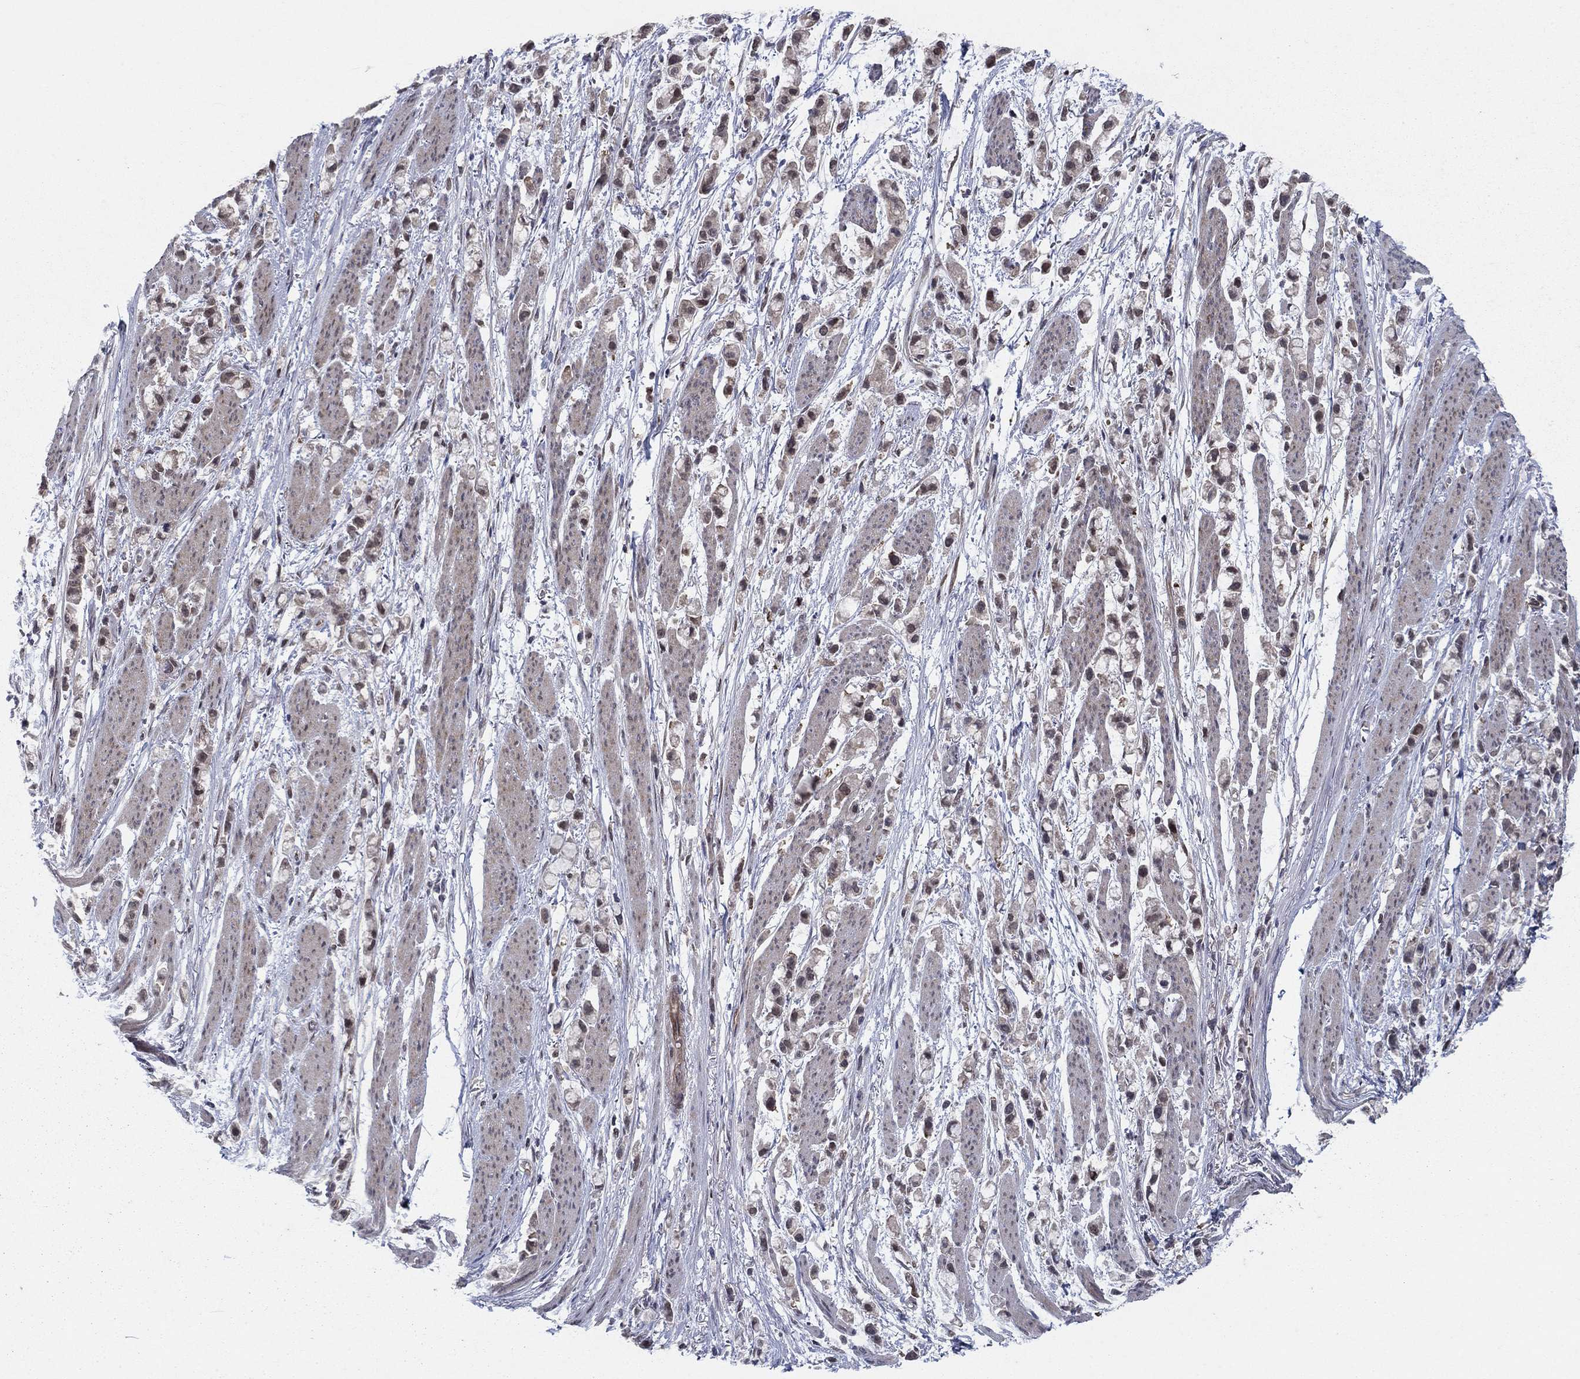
{"staining": {"intensity": "weak", "quantity": "<25%", "location": "nuclear"}, "tissue": "stomach cancer", "cell_type": "Tumor cells", "image_type": "cancer", "snomed": [{"axis": "morphology", "description": "Adenocarcinoma, NOS"}, {"axis": "topography", "description": "Stomach"}], "caption": "This is an IHC photomicrograph of human stomach adenocarcinoma. There is no staining in tumor cells.", "gene": "PSMC1", "patient": {"sex": "female", "age": 81}}